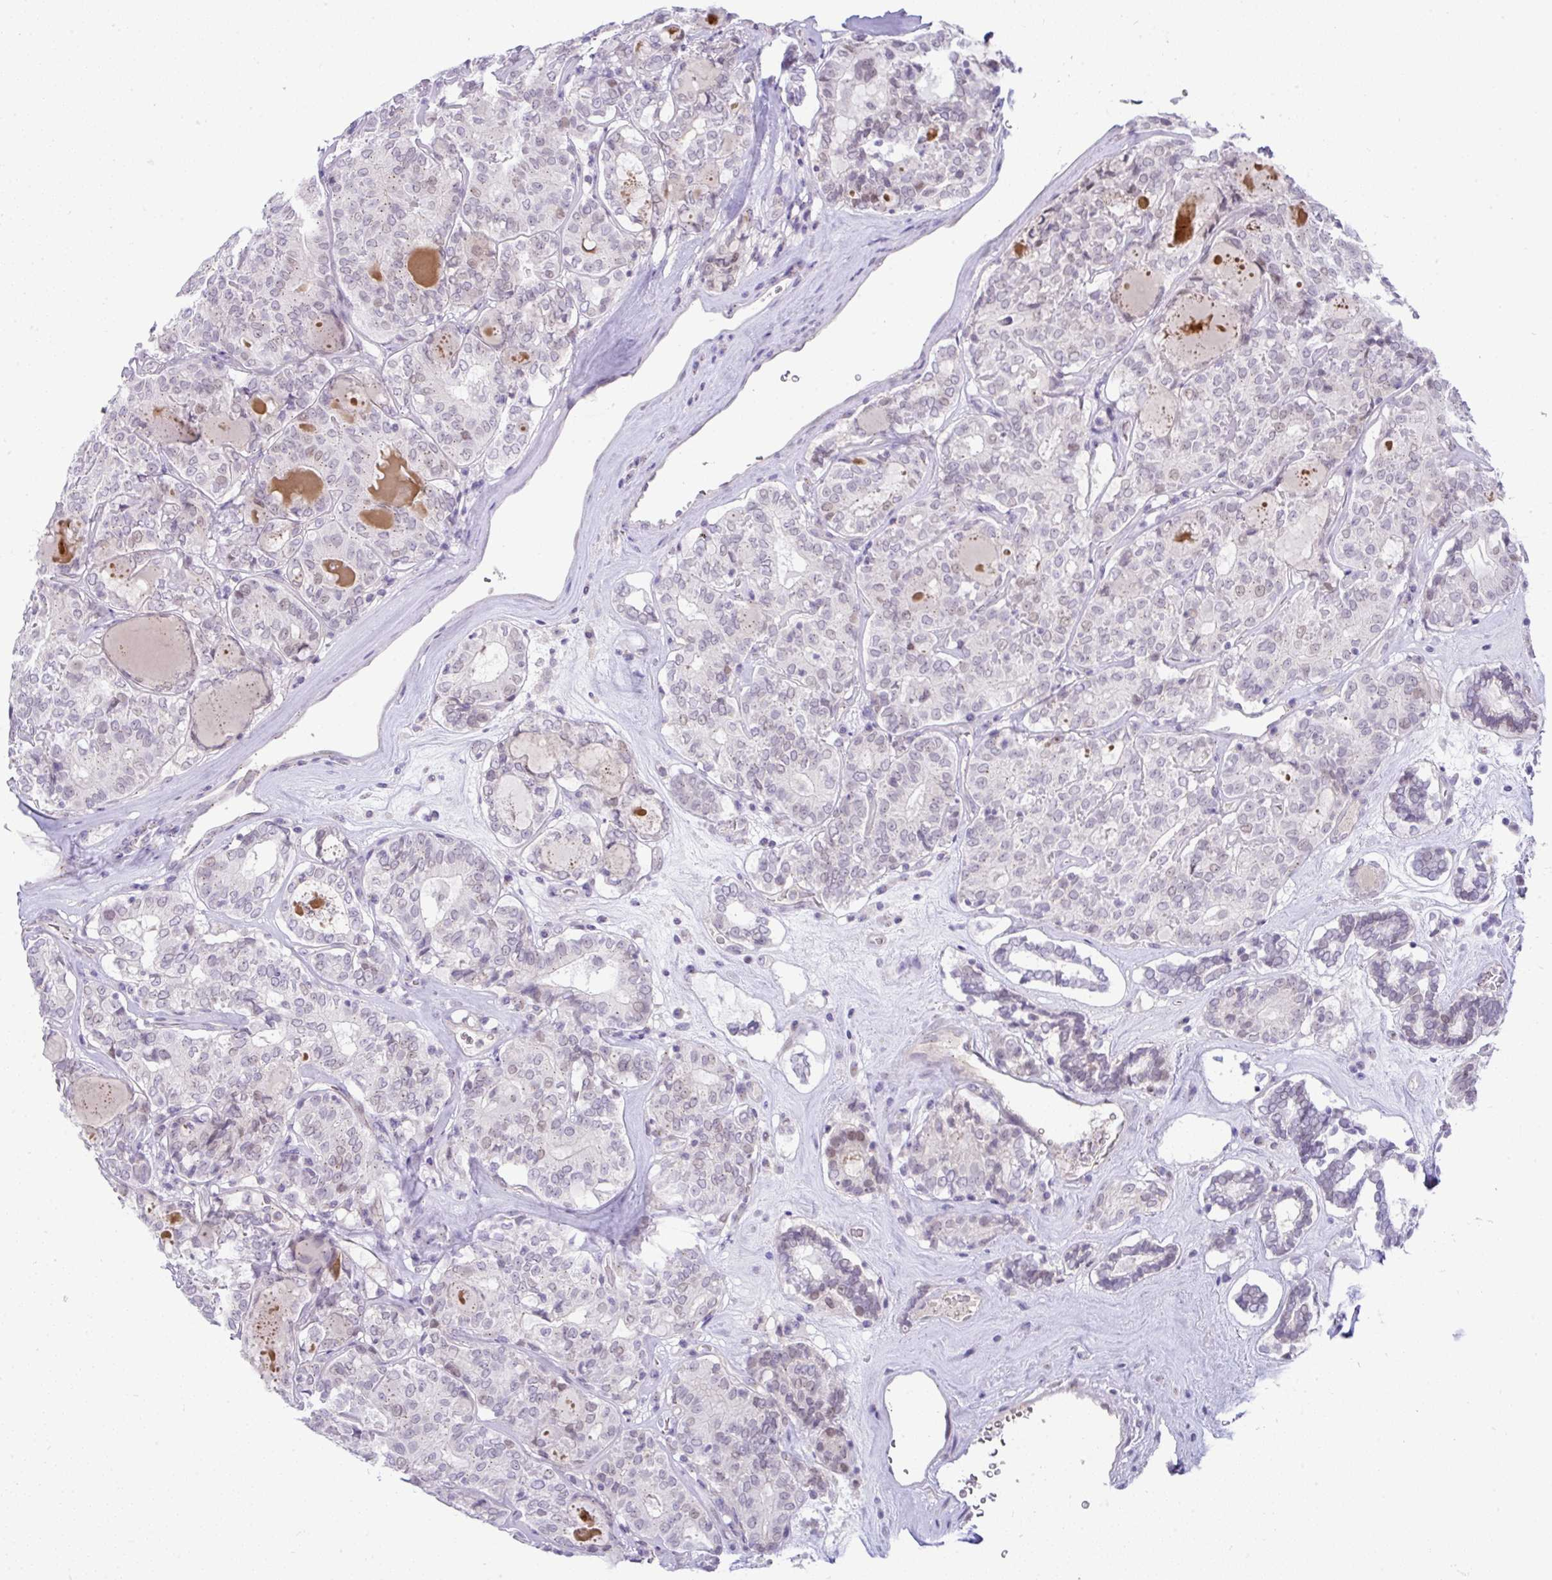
{"staining": {"intensity": "negative", "quantity": "none", "location": "none"}, "tissue": "thyroid cancer", "cell_type": "Tumor cells", "image_type": "cancer", "snomed": [{"axis": "morphology", "description": "Papillary adenocarcinoma, NOS"}, {"axis": "topography", "description": "Thyroid gland"}], "caption": "The immunohistochemistry micrograph has no significant positivity in tumor cells of thyroid cancer tissue.", "gene": "FAM177A1", "patient": {"sex": "female", "age": 72}}